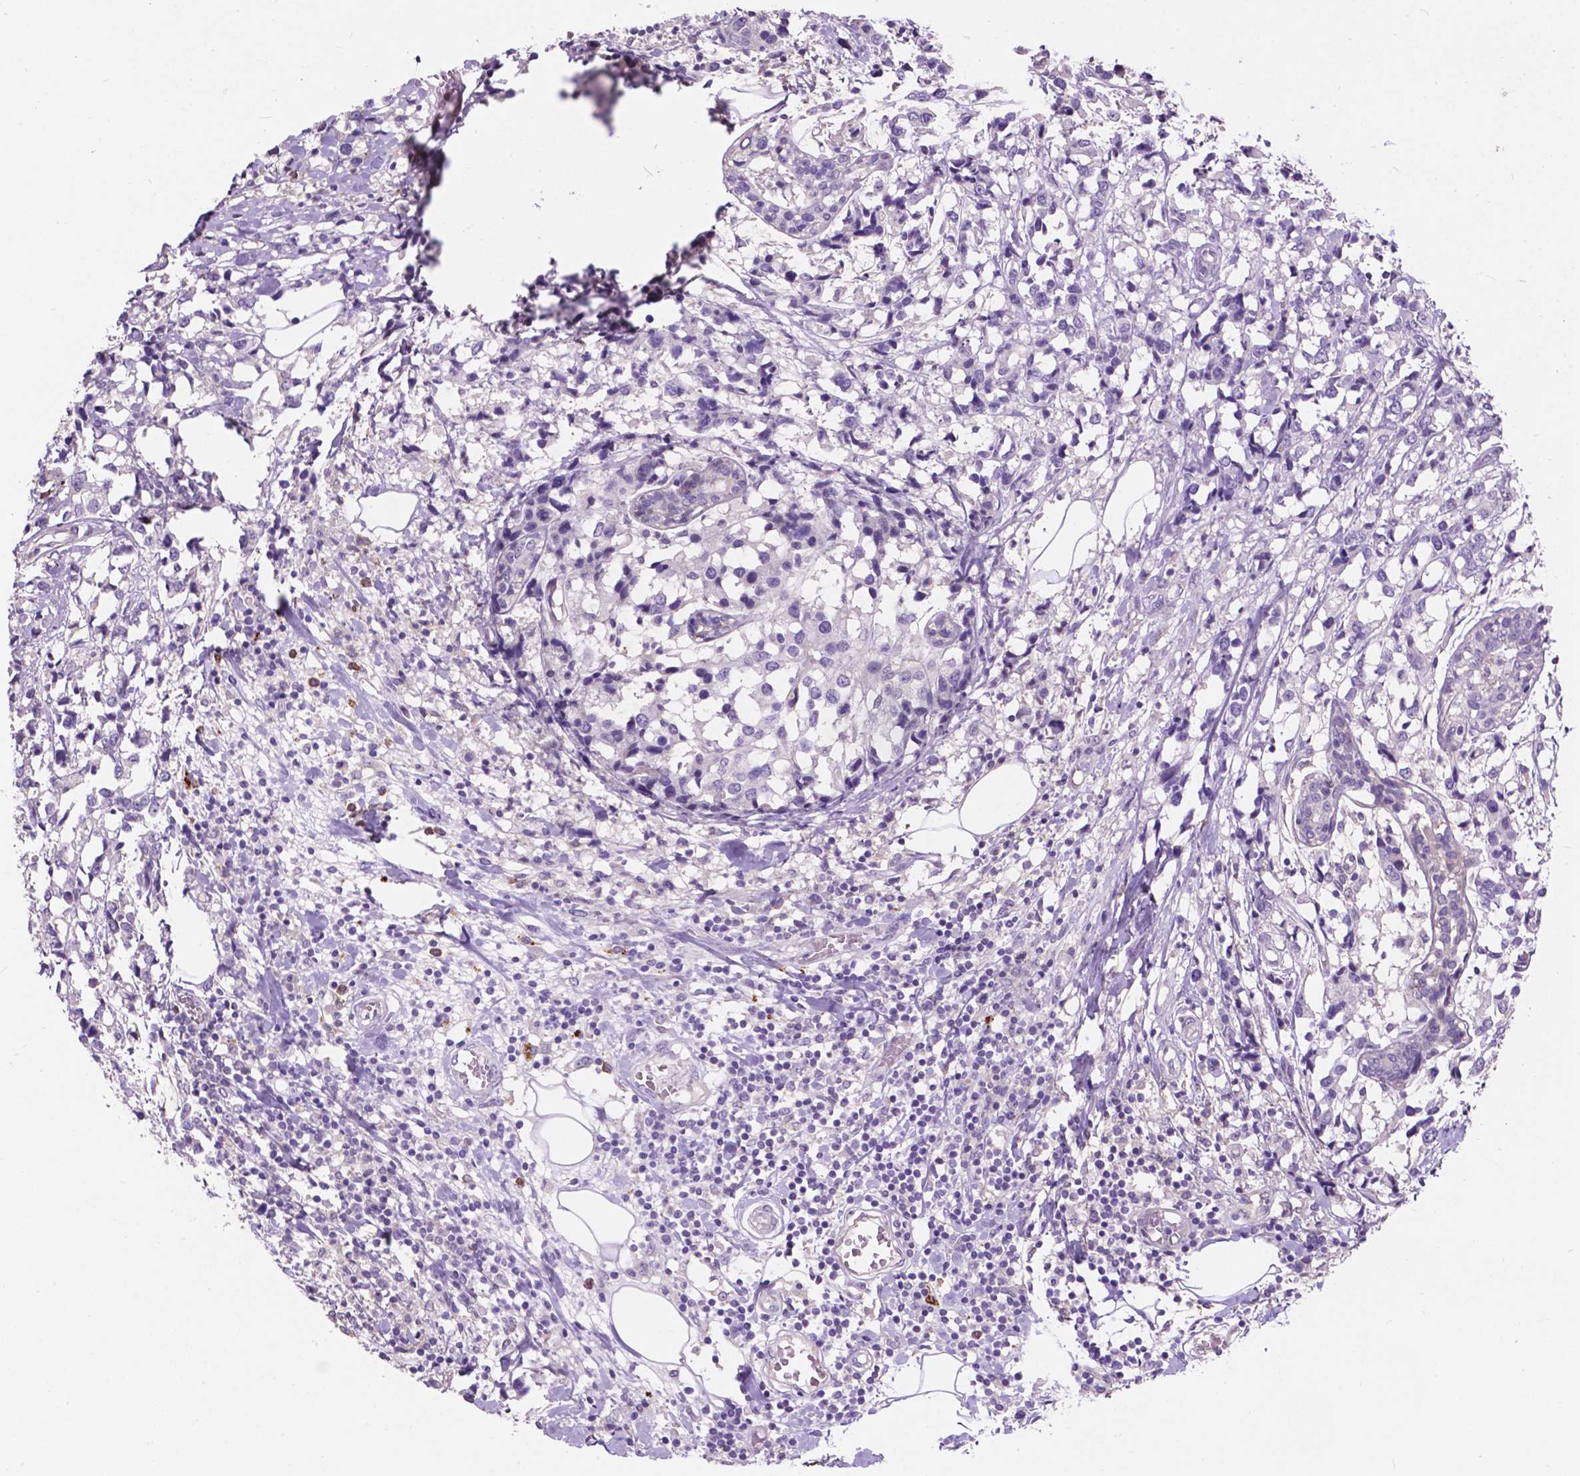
{"staining": {"intensity": "negative", "quantity": "none", "location": "none"}, "tissue": "breast cancer", "cell_type": "Tumor cells", "image_type": "cancer", "snomed": [{"axis": "morphology", "description": "Lobular carcinoma"}, {"axis": "topography", "description": "Breast"}], "caption": "DAB immunohistochemical staining of breast lobular carcinoma displays no significant expression in tumor cells.", "gene": "PLSCR1", "patient": {"sex": "female", "age": 59}}